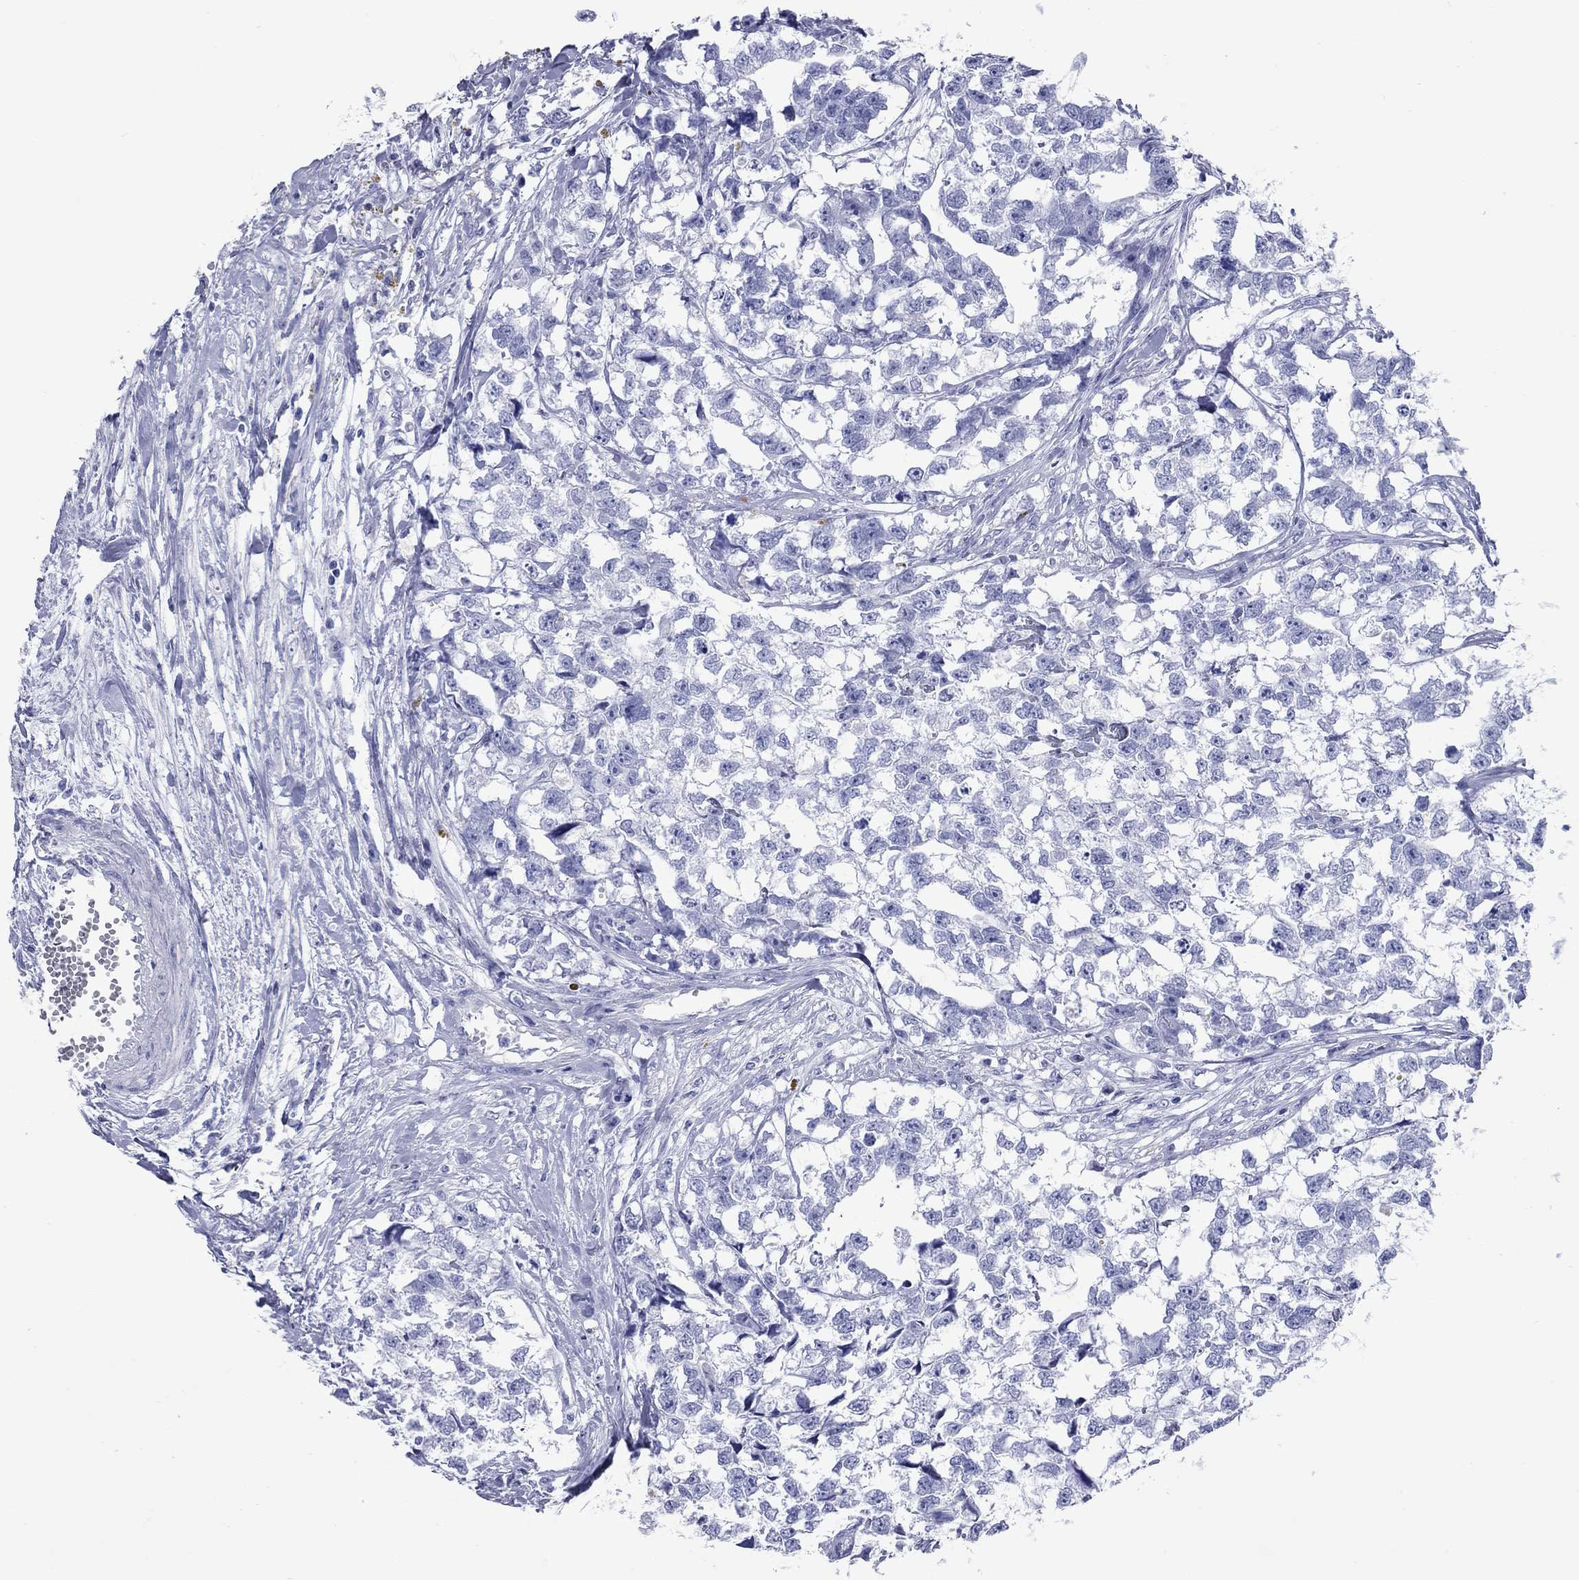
{"staining": {"intensity": "negative", "quantity": "none", "location": "none"}, "tissue": "testis cancer", "cell_type": "Tumor cells", "image_type": "cancer", "snomed": [{"axis": "morphology", "description": "Carcinoma, Embryonal, NOS"}, {"axis": "morphology", "description": "Teratoma, malignant, NOS"}, {"axis": "topography", "description": "Testis"}], "caption": "Testis embryonal carcinoma was stained to show a protein in brown. There is no significant expression in tumor cells.", "gene": "CCNA1", "patient": {"sex": "male", "age": 44}}